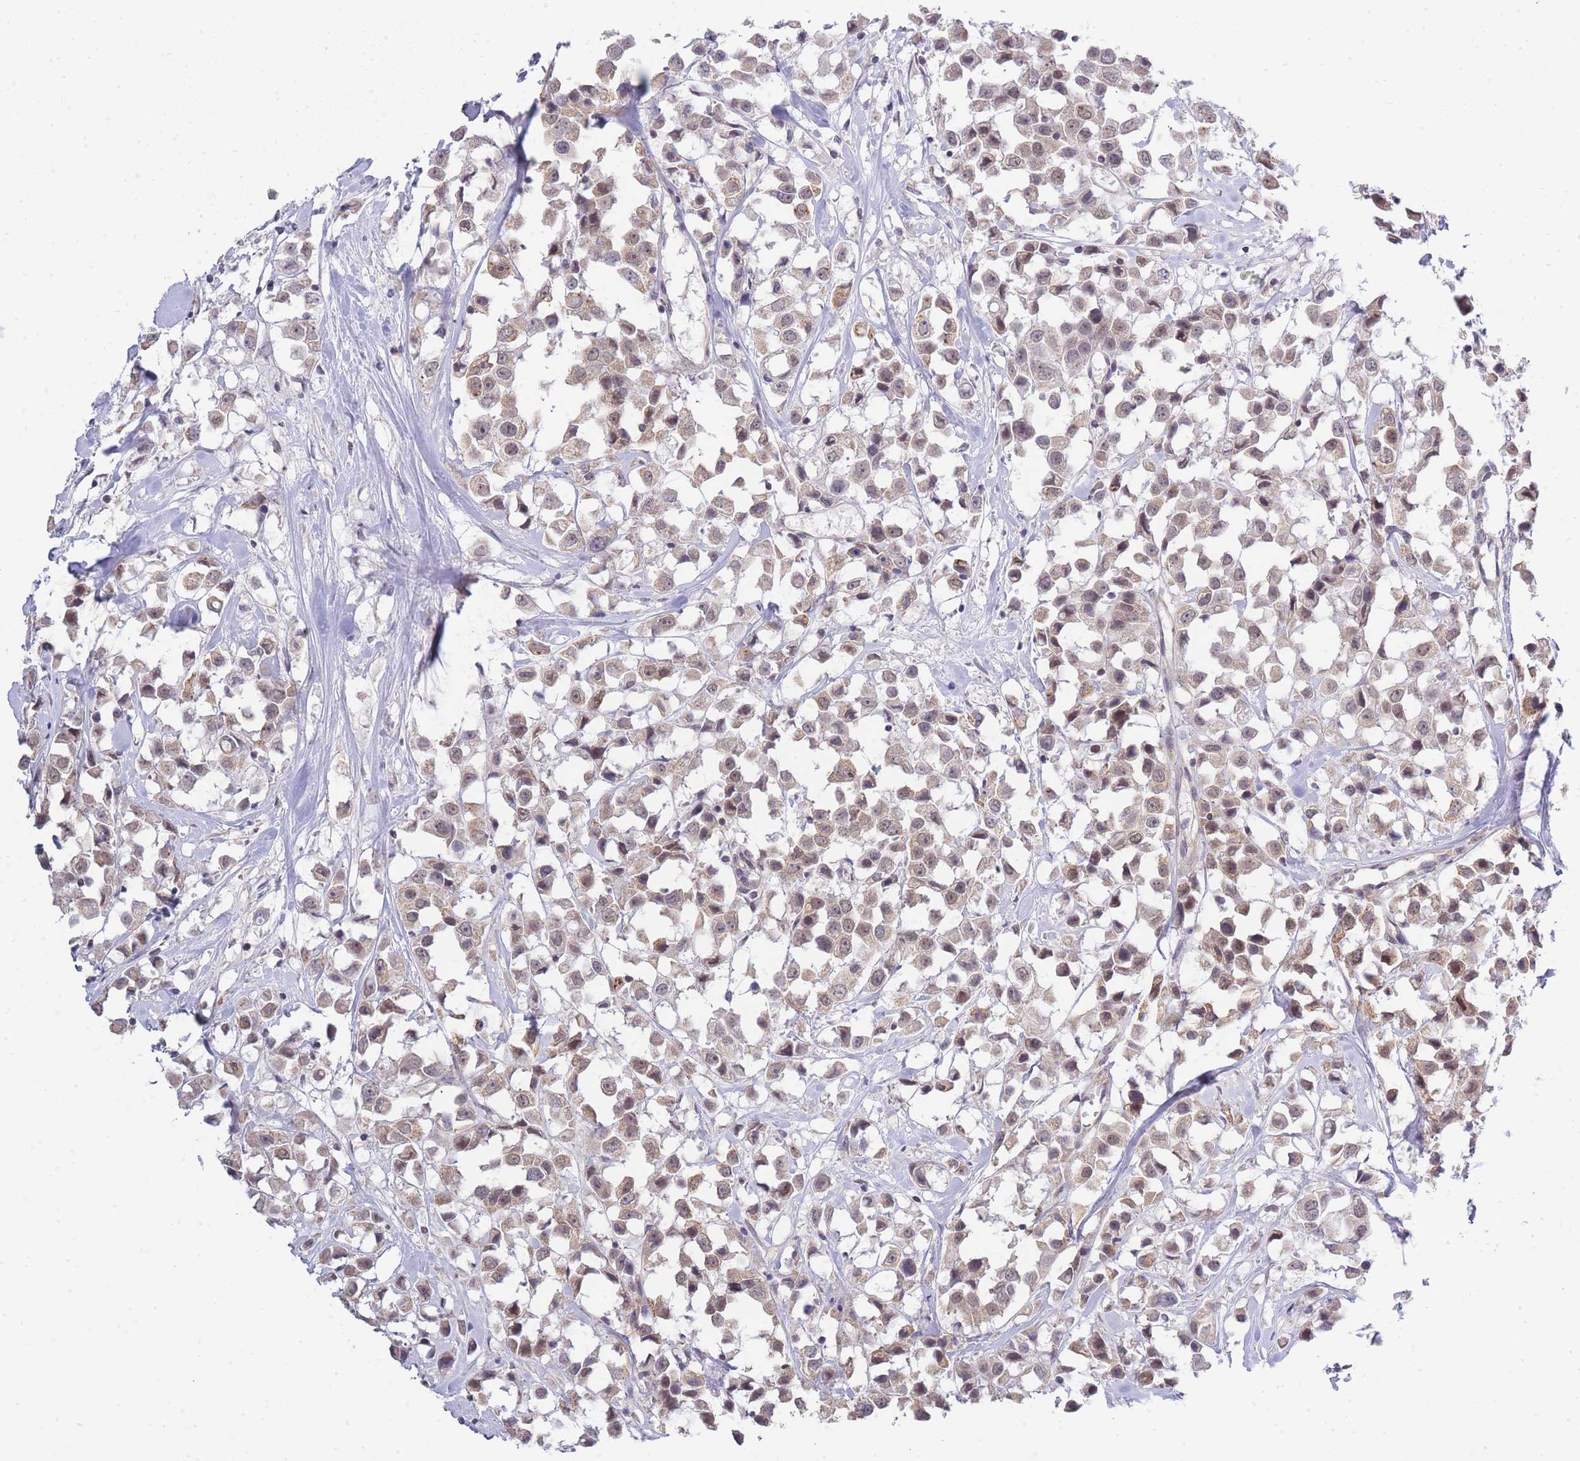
{"staining": {"intensity": "weak", "quantity": ">75%", "location": "cytoplasmic/membranous"}, "tissue": "breast cancer", "cell_type": "Tumor cells", "image_type": "cancer", "snomed": [{"axis": "morphology", "description": "Duct carcinoma"}, {"axis": "topography", "description": "Breast"}], "caption": "An IHC photomicrograph of tumor tissue is shown. Protein staining in brown labels weak cytoplasmic/membranous positivity in breast invasive ductal carcinoma within tumor cells.", "gene": "C19orf25", "patient": {"sex": "female", "age": 61}}